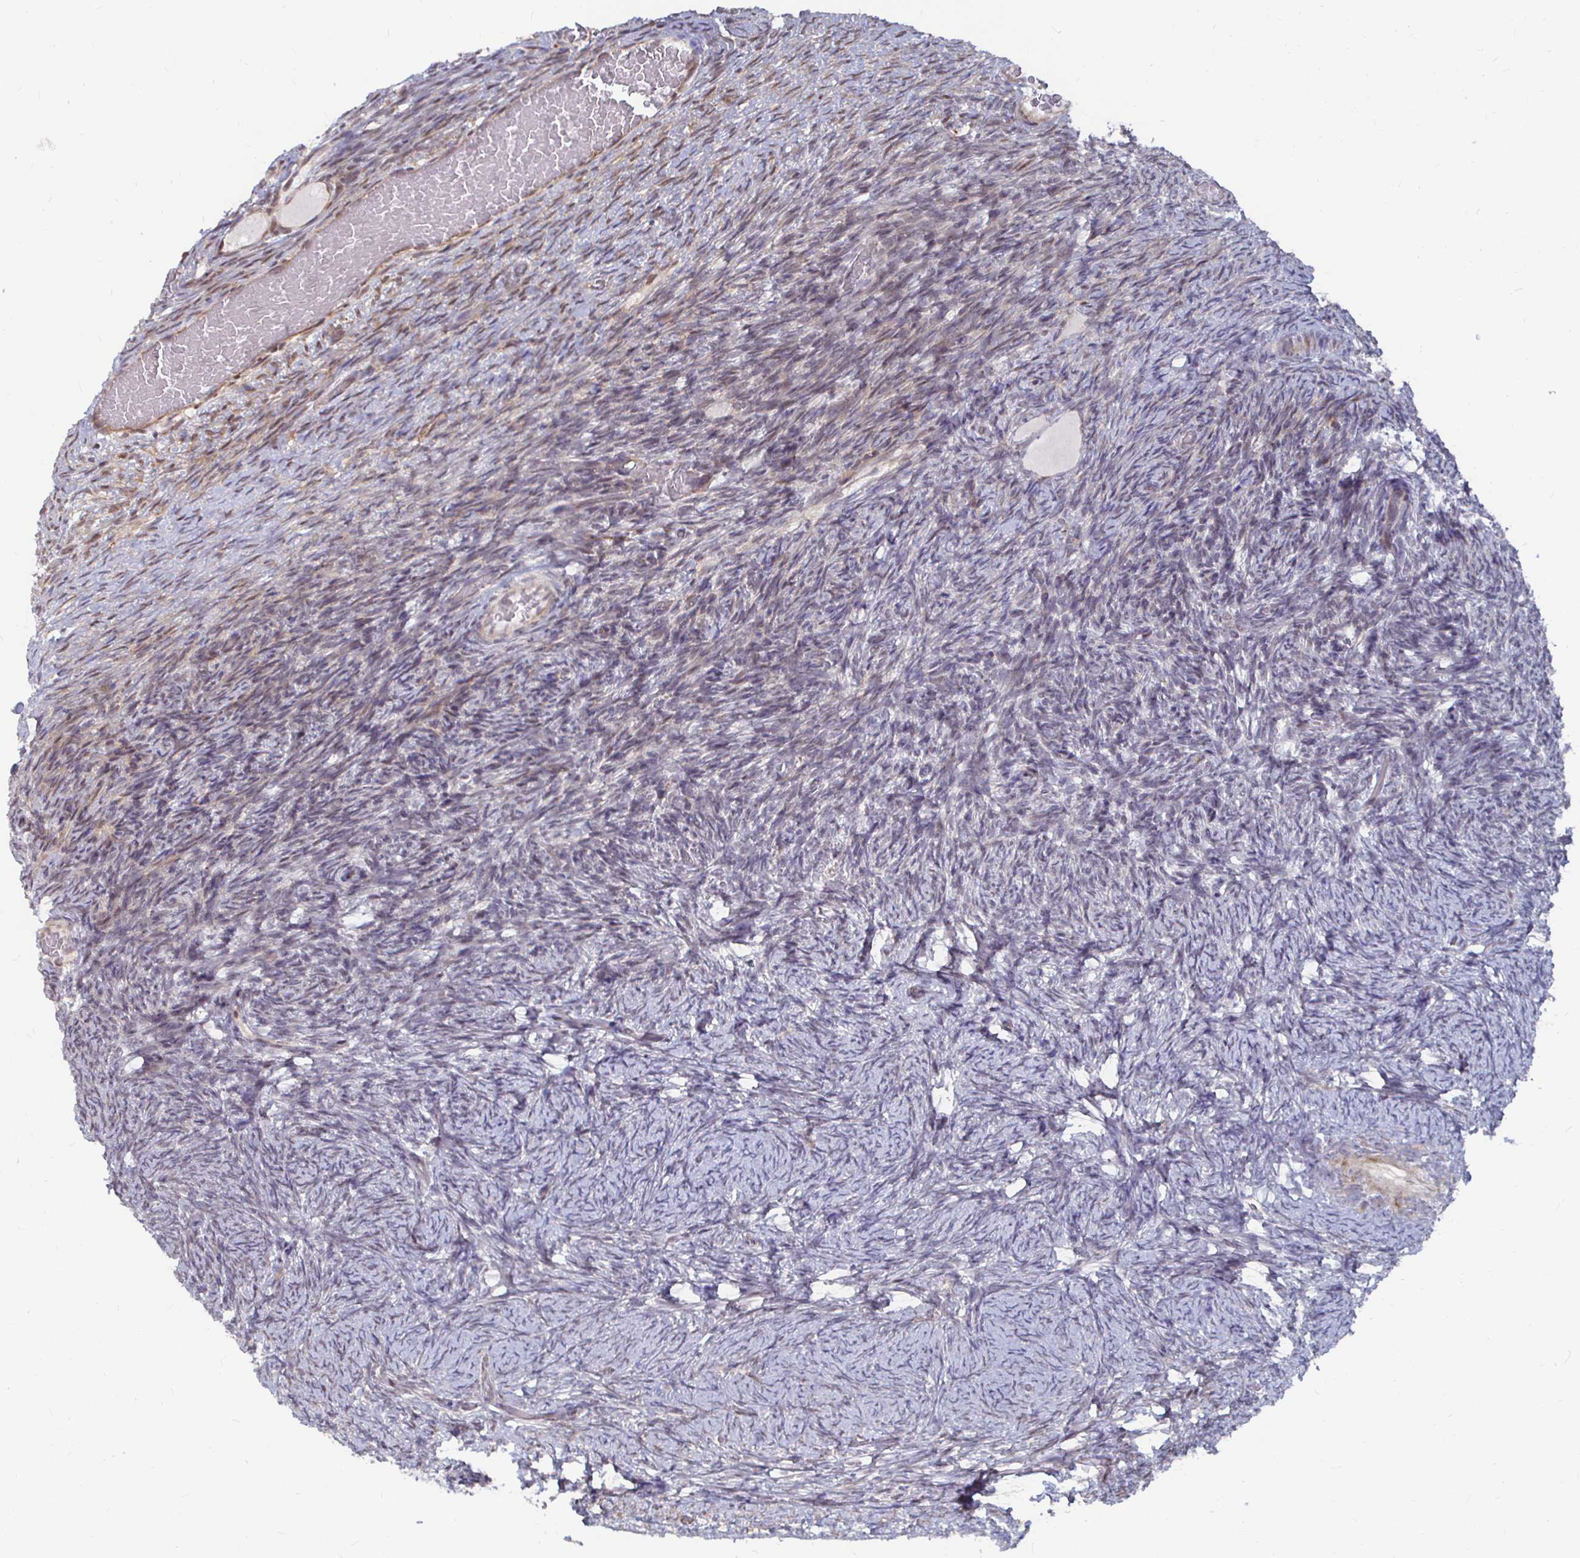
{"staining": {"intensity": "negative", "quantity": "none", "location": "none"}, "tissue": "ovary", "cell_type": "Follicle cells", "image_type": "normal", "snomed": [{"axis": "morphology", "description": "Normal tissue, NOS"}, {"axis": "topography", "description": "Ovary"}], "caption": "A photomicrograph of human ovary is negative for staining in follicle cells. (DAB (3,3'-diaminobenzidine) immunohistochemistry visualized using brightfield microscopy, high magnification).", "gene": "CAPN11", "patient": {"sex": "female", "age": 34}}